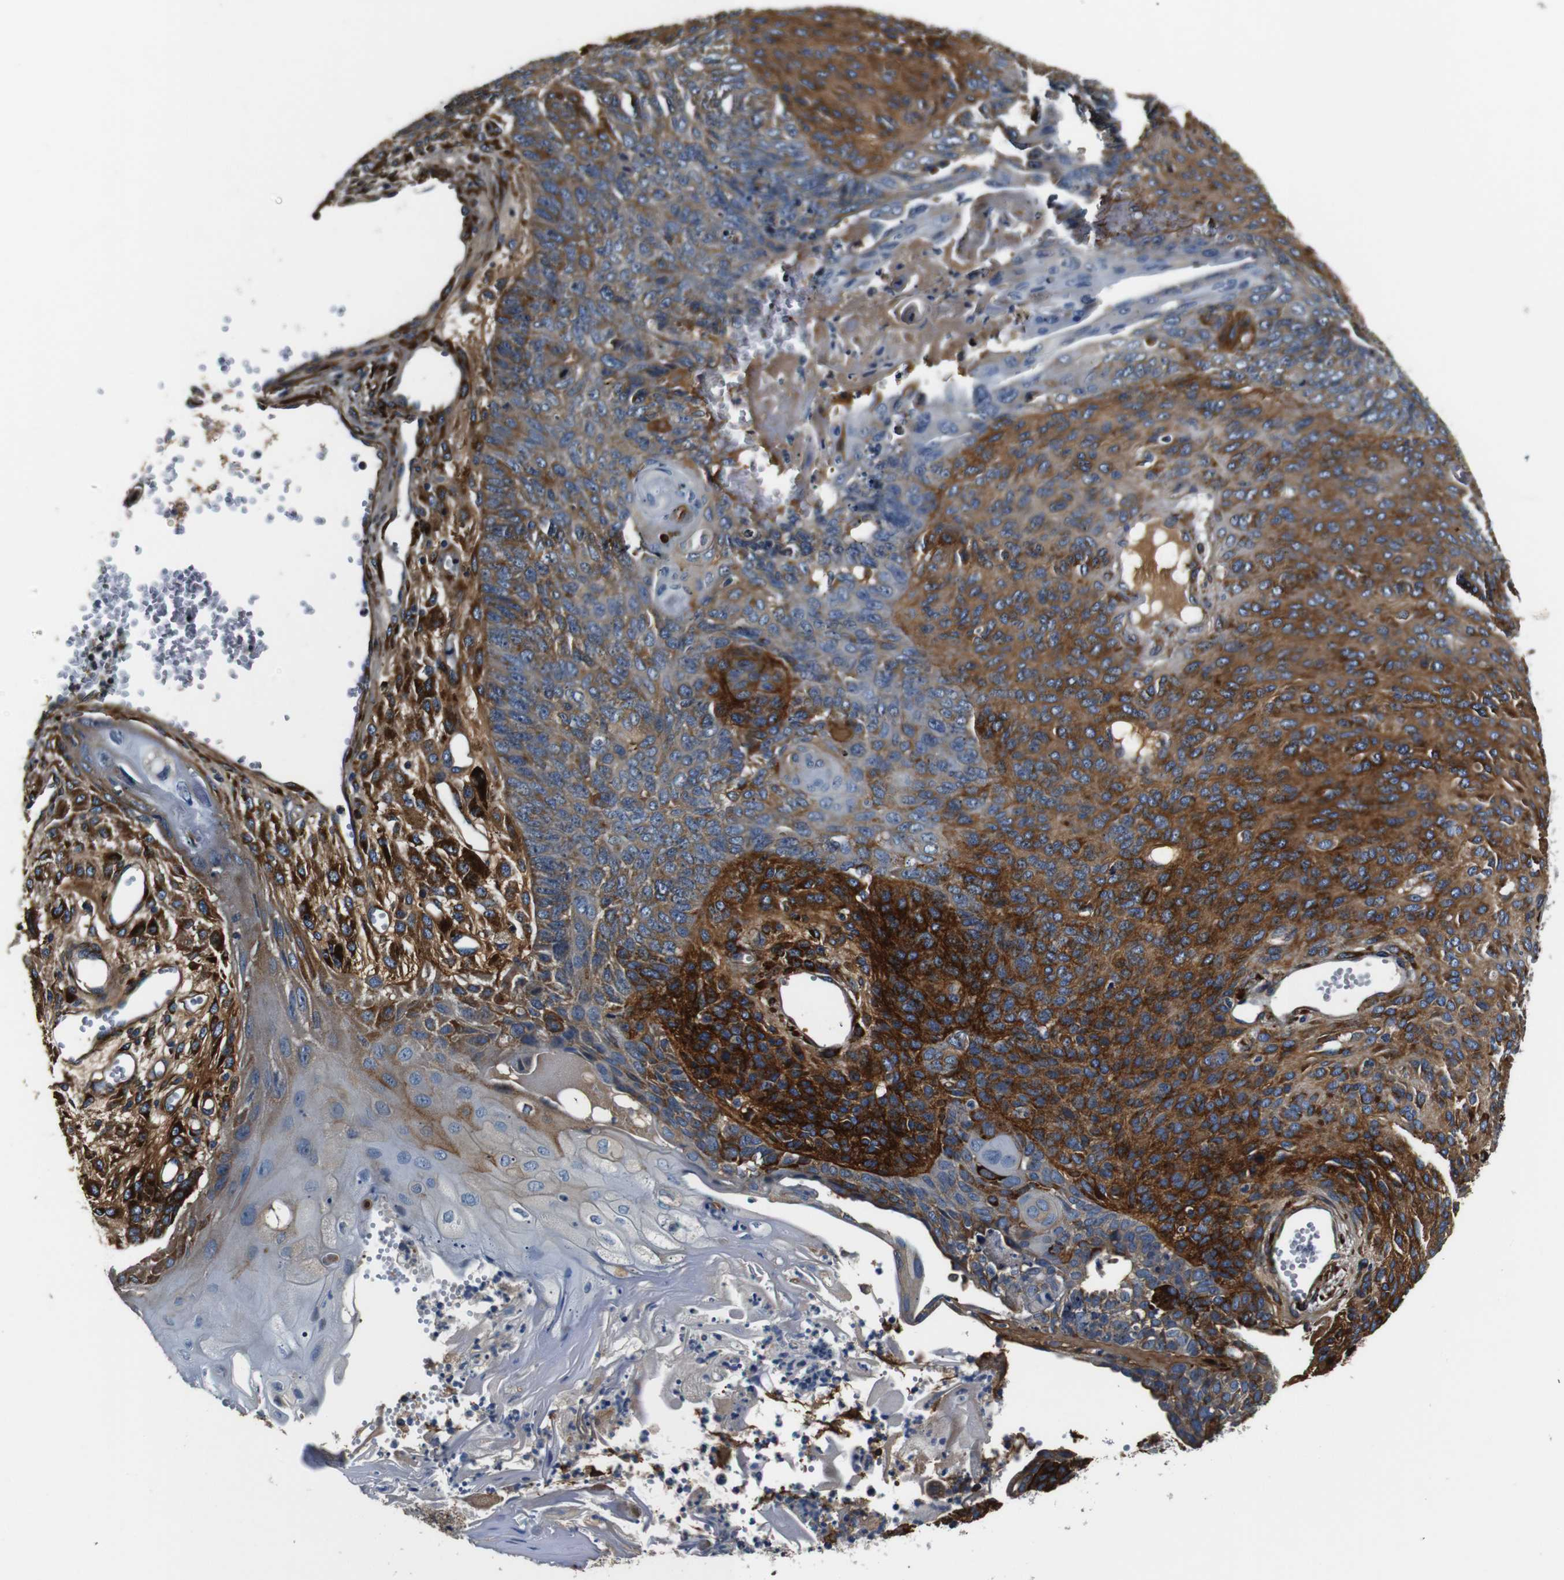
{"staining": {"intensity": "strong", "quantity": ">75%", "location": "cytoplasmic/membranous"}, "tissue": "endometrial cancer", "cell_type": "Tumor cells", "image_type": "cancer", "snomed": [{"axis": "morphology", "description": "Adenocarcinoma, NOS"}, {"axis": "topography", "description": "Endometrium"}], "caption": "An immunohistochemistry (IHC) image of tumor tissue is shown. Protein staining in brown highlights strong cytoplasmic/membranous positivity in endometrial adenocarcinoma within tumor cells.", "gene": "COL1A1", "patient": {"sex": "female", "age": 32}}